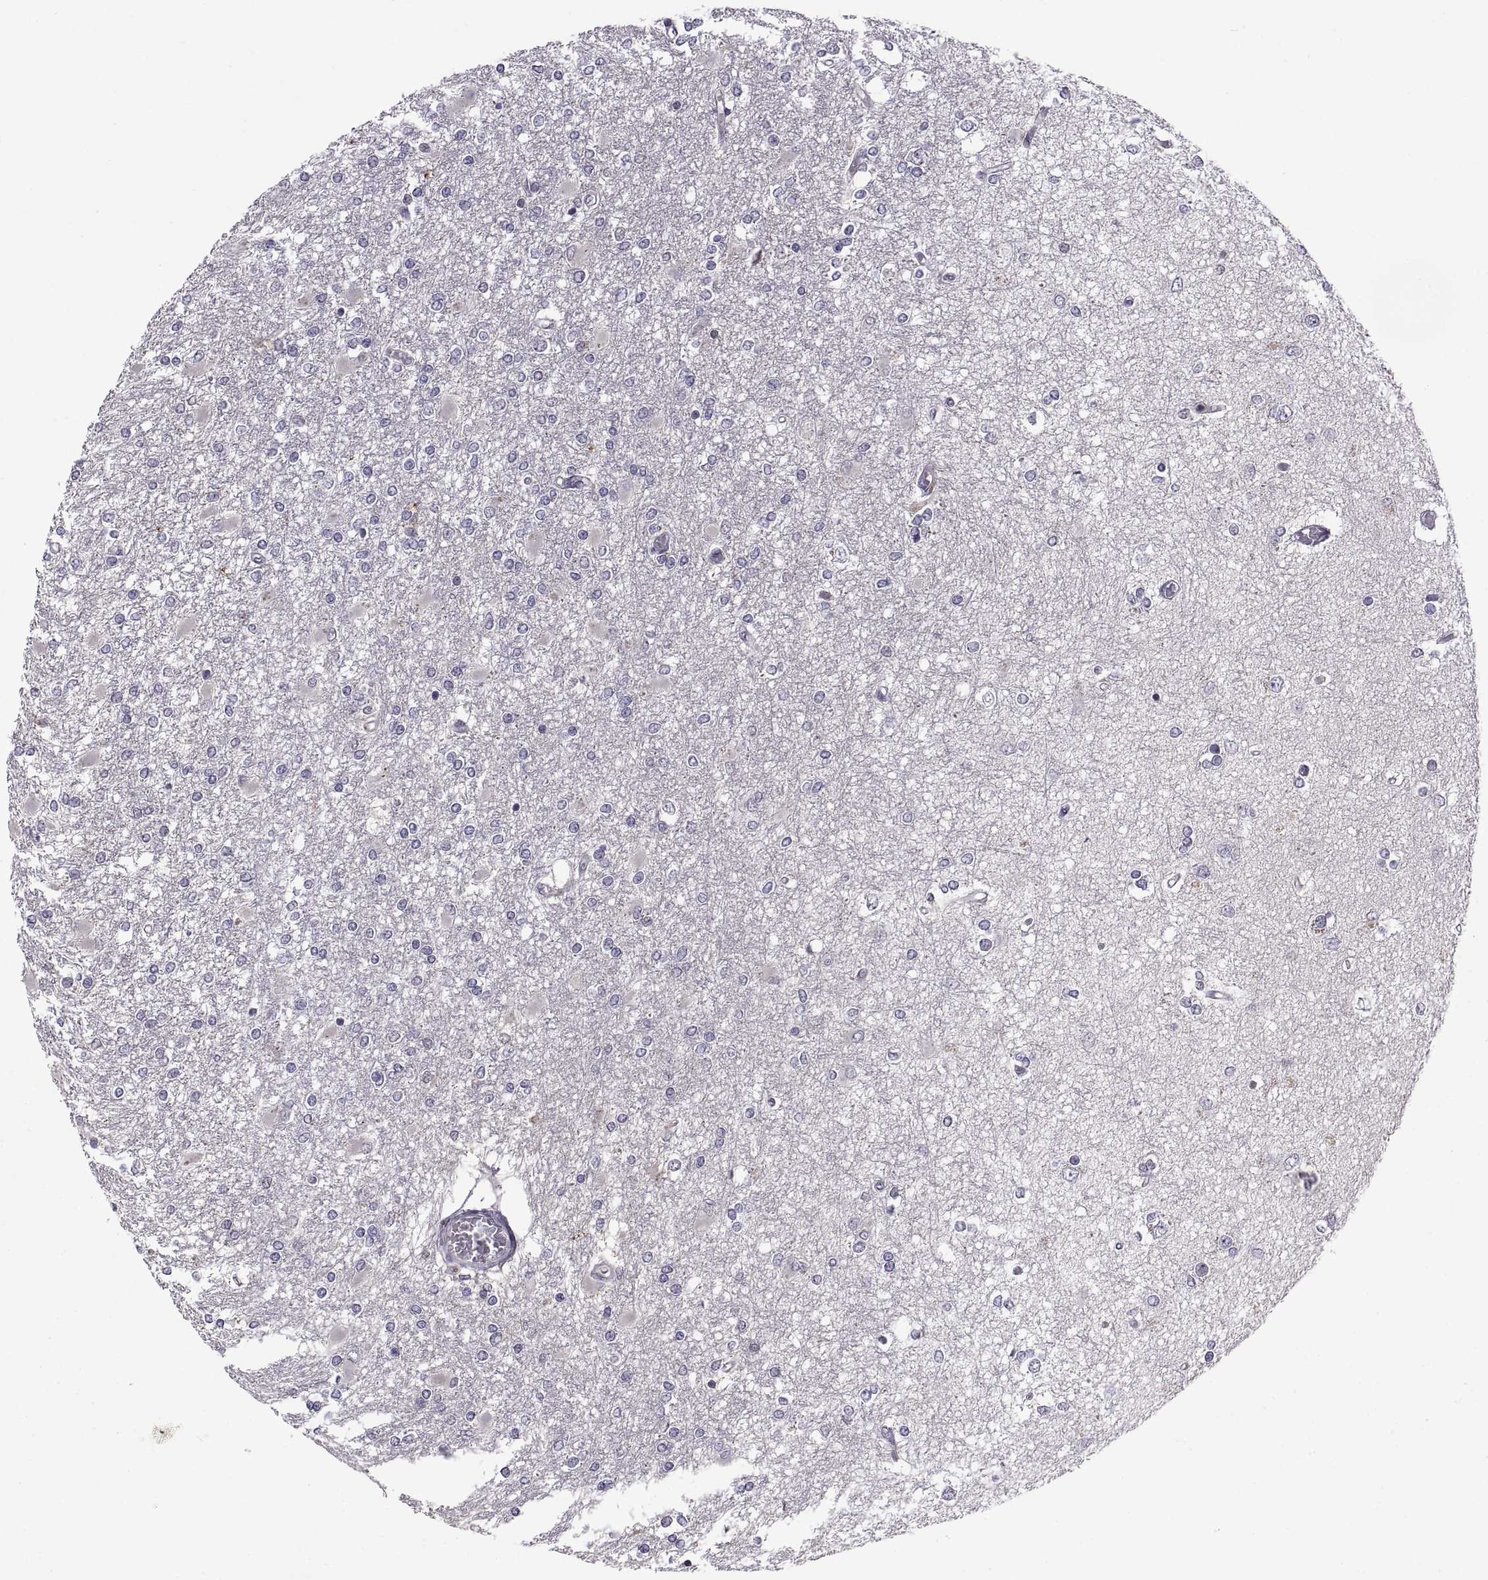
{"staining": {"intensity": "negative", "quantity": "none", "location": "none"}, "tissue": "glioma", "cell_type": "Tumor cells", "image_type": "cancer", "snomed": [{"axis": "morphology", "description": "Glioma, malignant, High grade"}, {"axis": "topography", "description": "Cerebral cortex"}], "caption": "IHC of glioma exhibits no expression in tumor cells.", "gene": "CHFR", "patient": {"sex": "male", "age": 79}}